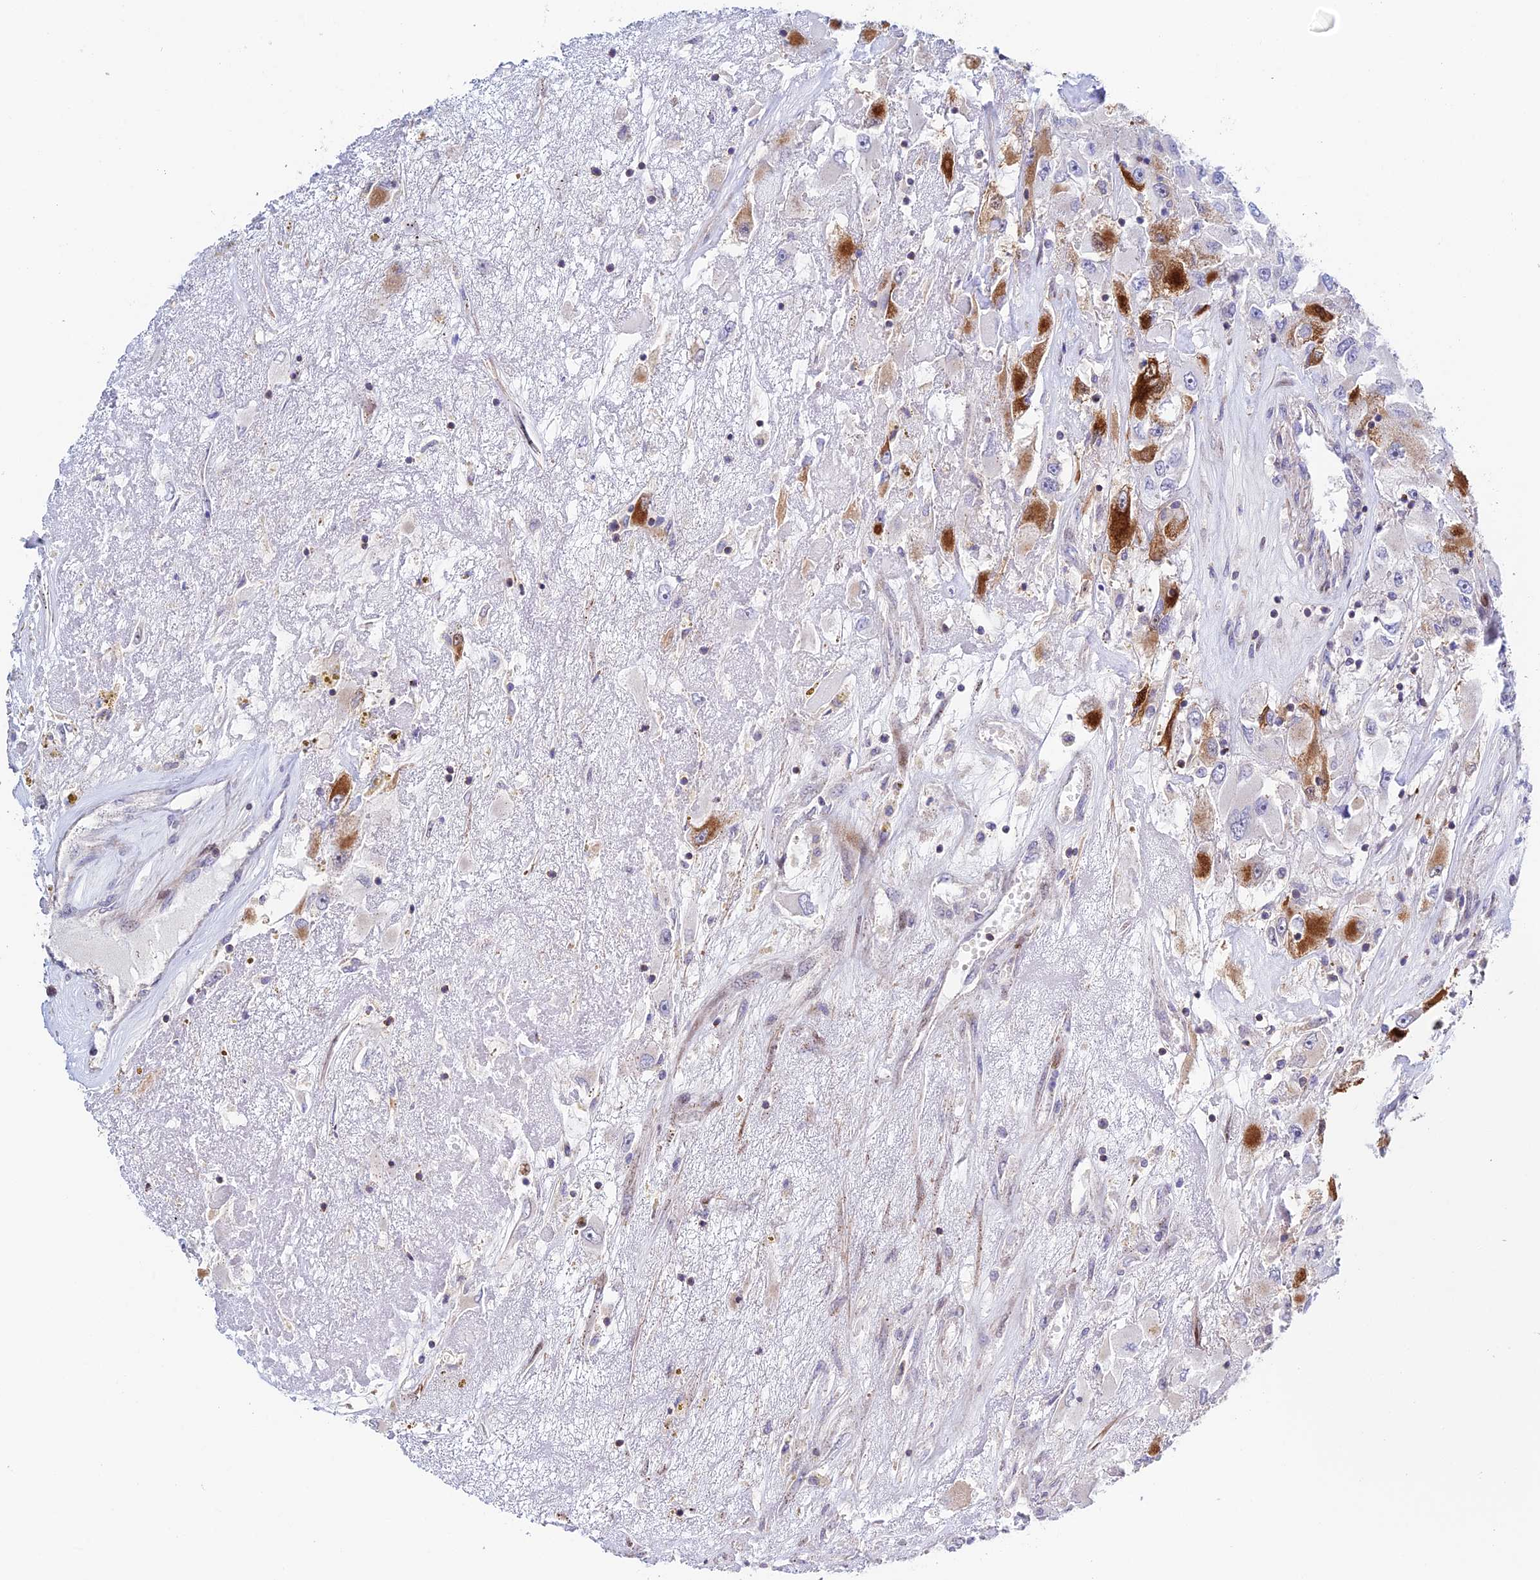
{"staining": {"intensity": "strong", "quantity": "<25%", "location": "cytoplasmic/membranous"}, "tissue": "renal cancer", "cell_type": "Tumor cells", "image_type": "cancer", "snomed": [{"axis": "morphology", "description": "Adenocarcinoma, NOS"}, {"axis": "topography", "description": "Kidney"}], "caption": "Immunohistochemical staining of human renal cancer exhibits medium levels of strong cytoplasmic/membranous staining in about <25% of tumor cells.", "gene": "PRIM1", "patient": {"sex": "female", "age": 52}}